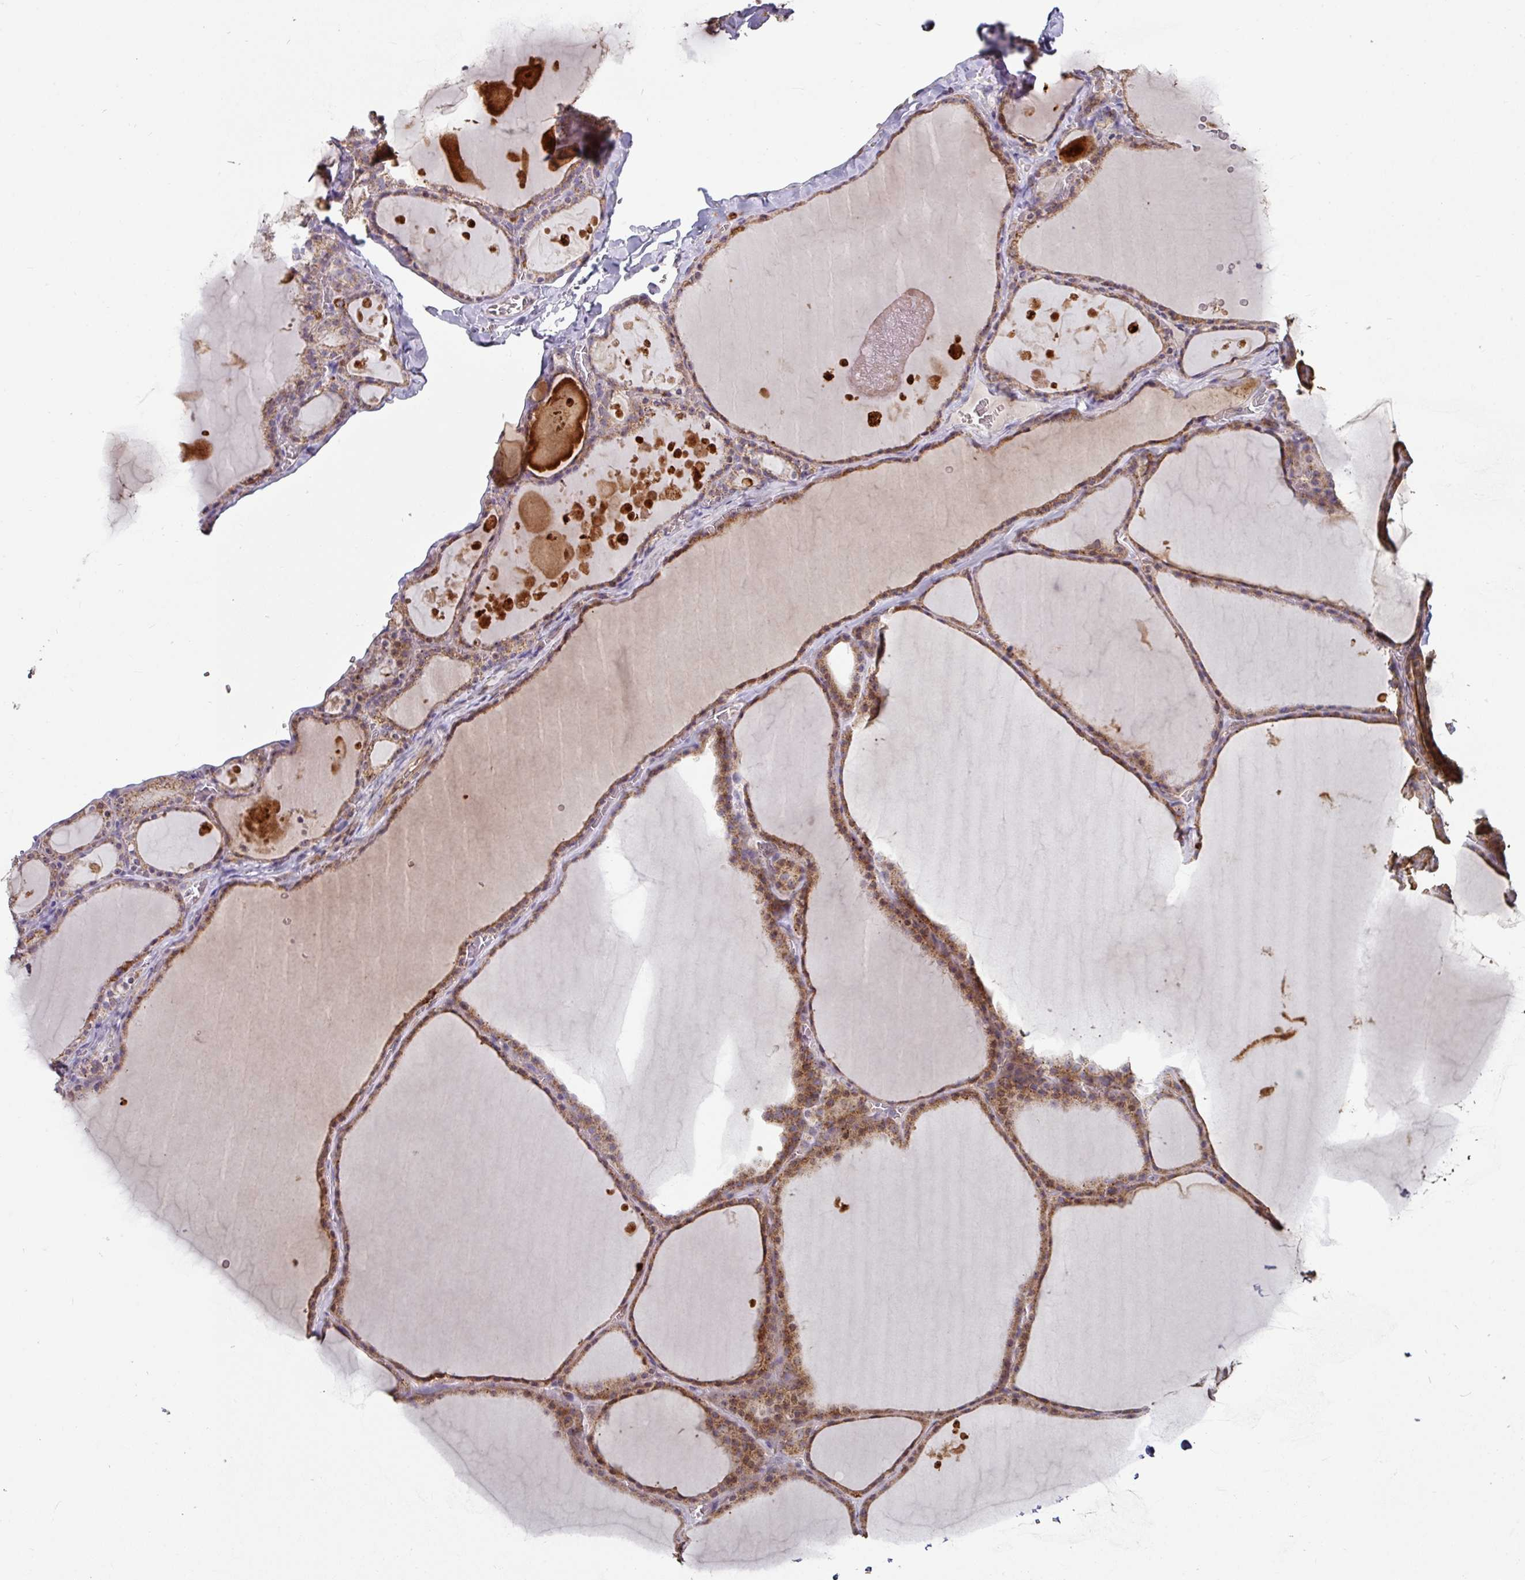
{"staining": {"intensity": "moderate", "quantity": ">75%", "location": "cytoplasmic/membranous"}, "tissue": "thyroid gland", "cell_type": "Glandular cells", "image_type": "normal", "snomed": [{"axis": "morphology", "description": "Normal tissue, NOS"}, {"axis": "topography", "description": "Thyroid gland"}], "caption": "Protein staining of normal thyroid gland demonstrates moderate cytoplasmic/membranous staining in approximately >75% of glandular cells. (DAB IHC with brightfield microscopy, high magnification).", "gene": "OR2D3", "patient": {"sex": "male", "age": 56}}